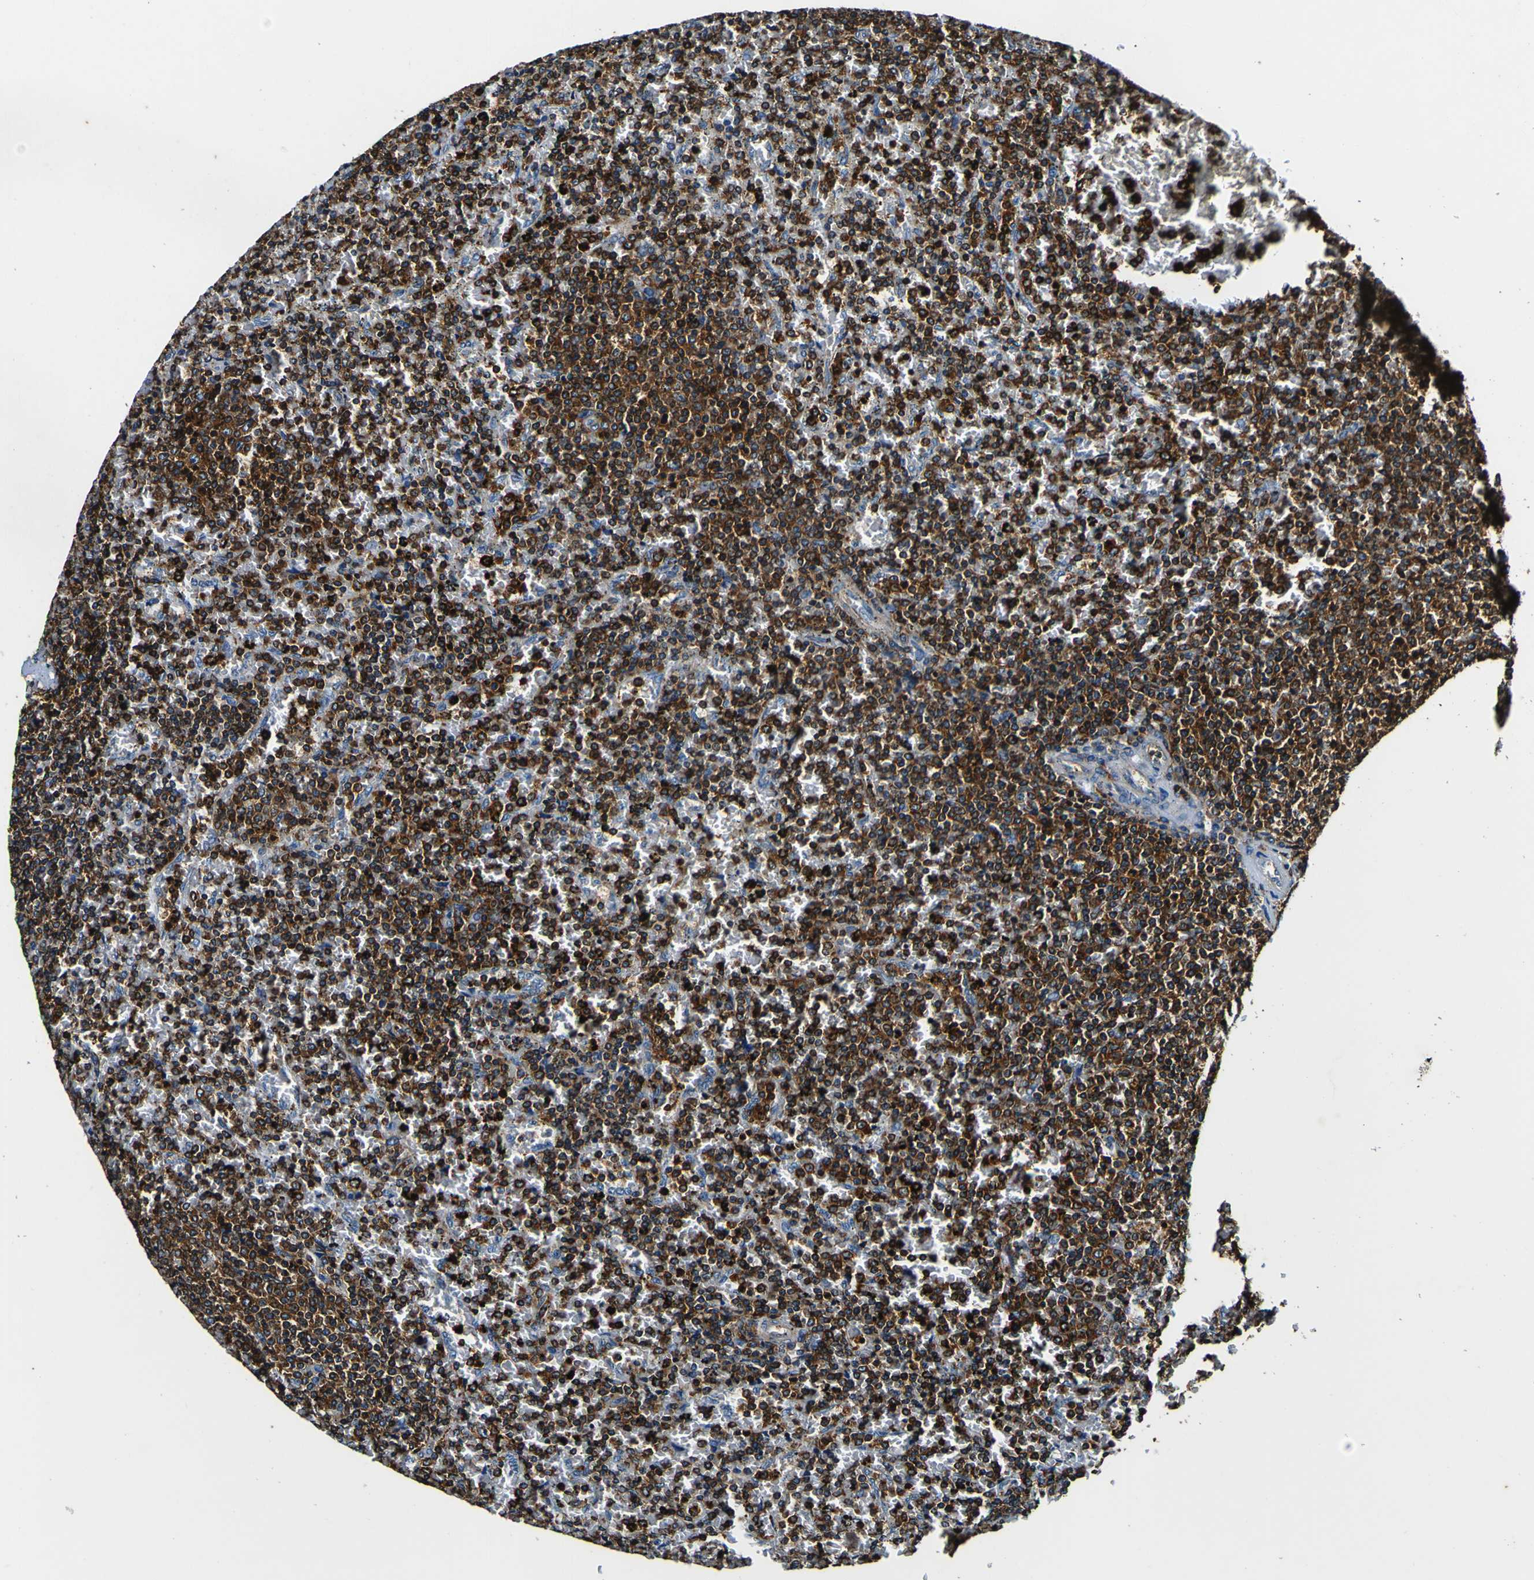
{"staining": {"intensity": "strong", "quantity": ">75%", "location": "cytoplasmic/membranous"}, "tissue": "lymphoma", "cell_type": "Tumor cells", "image_type": "cancer", "snomed": [{"axis": "morphology", "description": "Malignant lymphoma, non-Hodgkin's type, Low grade"}, {"axis": "topography", "description": "Spleen"}], "caption": "Brown immunohistochemical staining in lymphoma reveals strong cytoplasmic/membranous staining in approximately >75% of tumor cells. Immunohistochemistry (ihc) stains the protein of interest in brown and the nuclei are stained blue.", "gene": "RHOT2", "patient": {"sex": "female", "age": 77}}